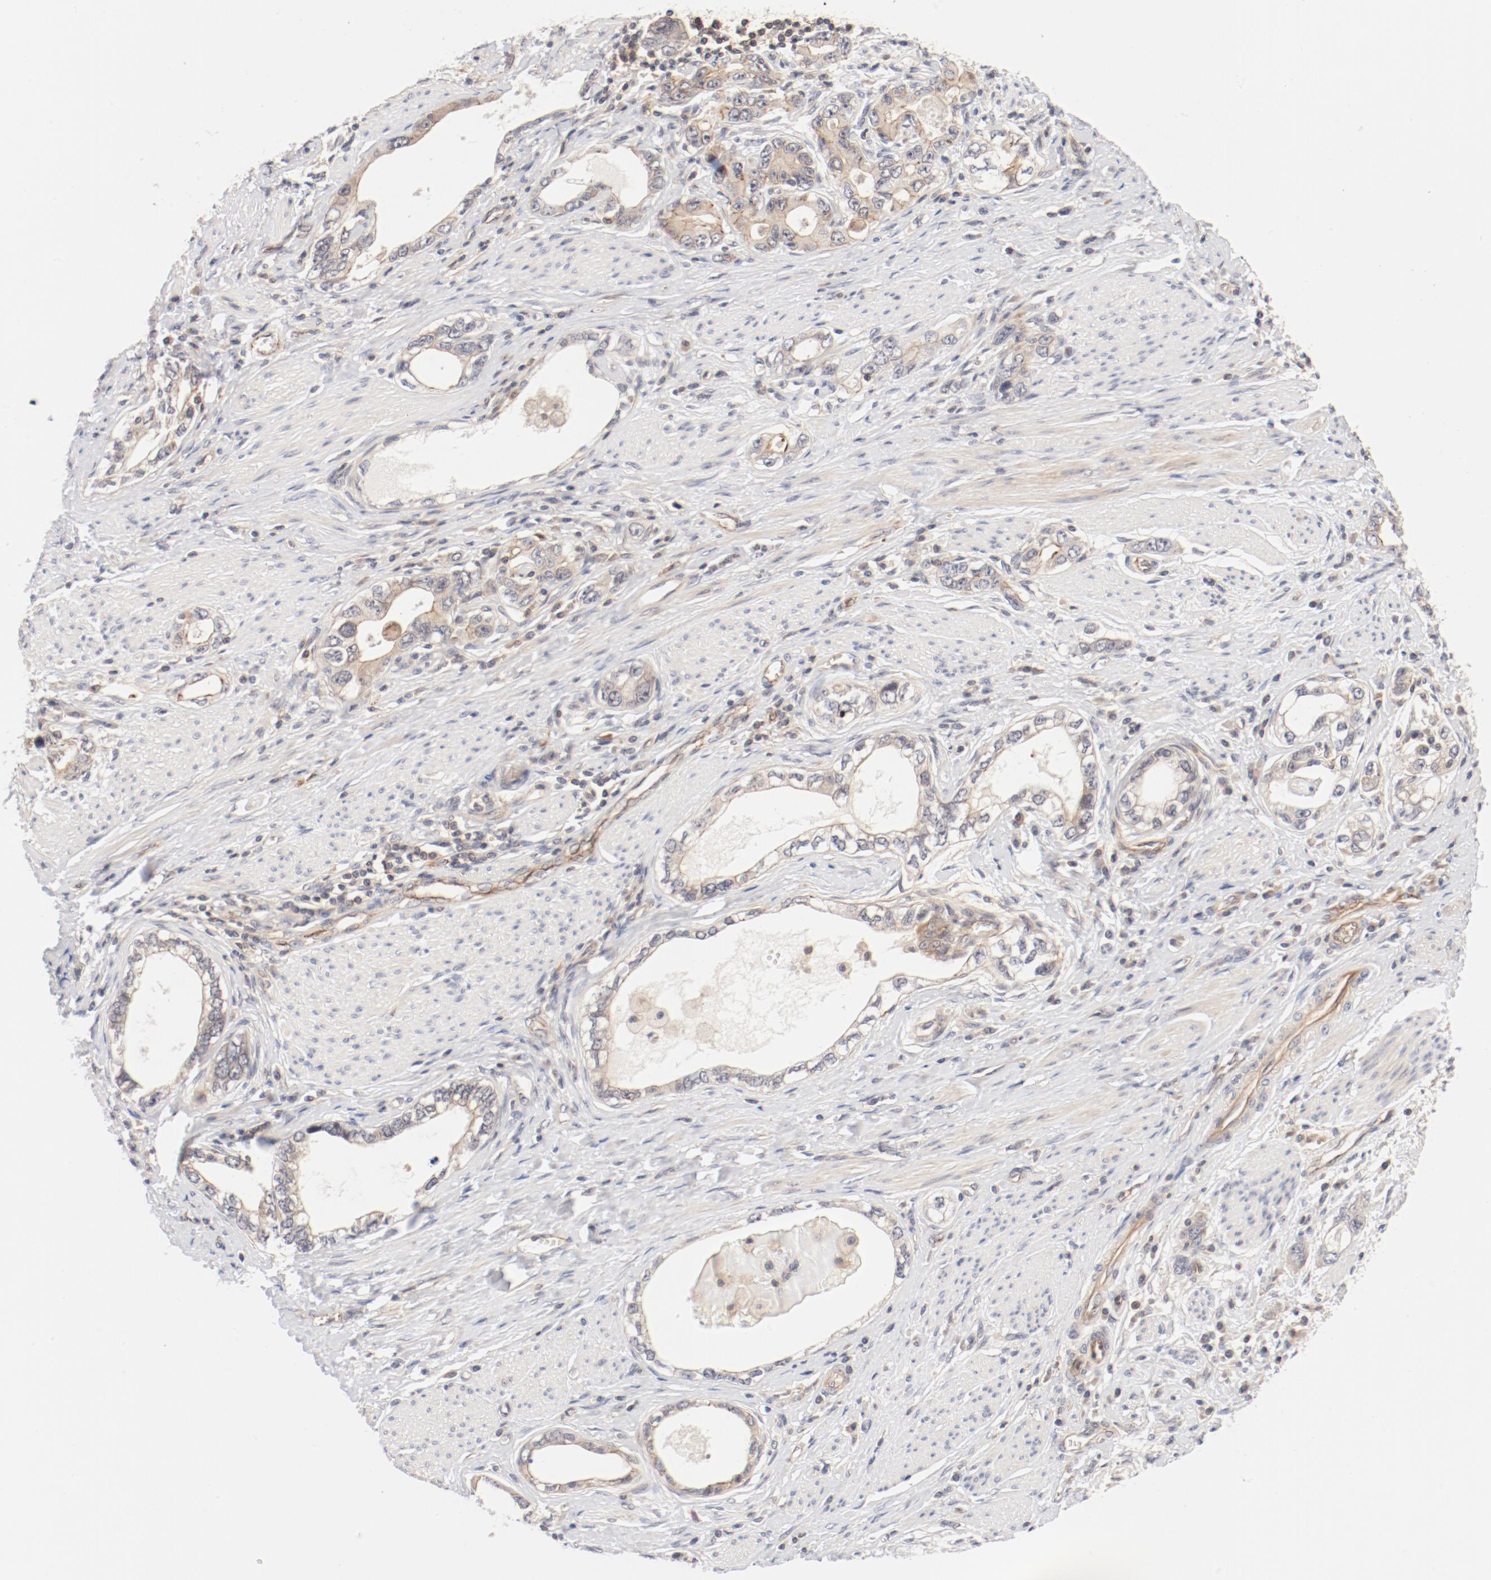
{"staining": {"intensity": "weak", "quantity": ">75%", "location": "cytoplasmic/membranous"}, "tissue": "stomach cancer", "cell_type": "Tumor cells", "image_type": "cancer", "snomed": [{"axis": "morphology", "description": "Adenocarcinoma, NOS"}, {"axis": "topography", "description": "Stomach, lower"}], "caption": "Protein staining of stomach cancer tissue displays weak cytoplasmic/membranous expression in approximately >75% of tumor cells.", "gene": "ZNF267", "patient": {"sex": "female", "age": 93}}